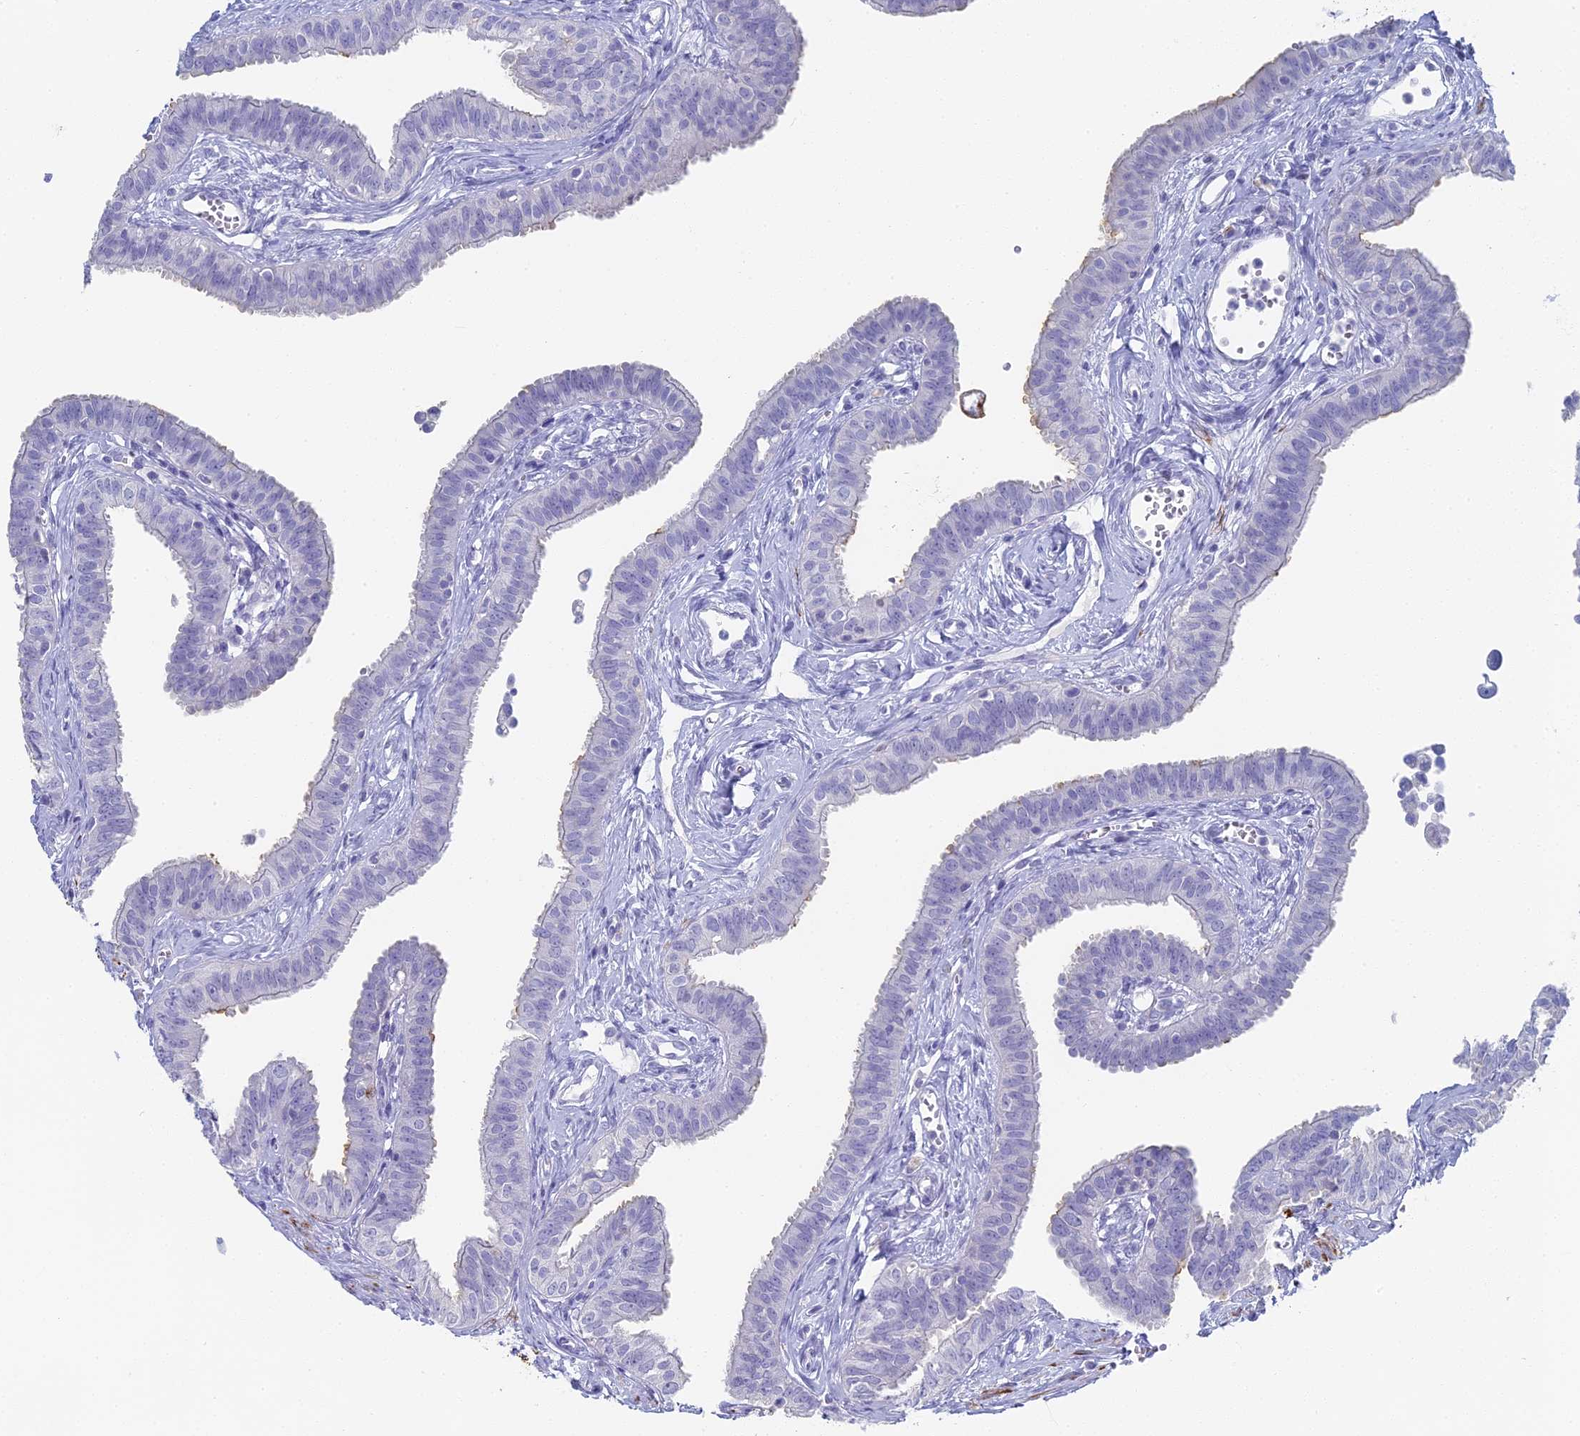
{"staining": {"intensity": "strong", "quantity": "<25%", "location": "cytoplasmic/membranous"}, "tissue": "fallopian tube", "cell_type": "Glandular cells", "image_type": "normal", "snomed": [{"axis": "morphology", "description": "Normal tissue, NOS"}, {"axis": "morphology", "description": "Carcinoma, NOS"}, {"axis": "topography", "description": "Fallopian tube"}, {"axis": "topography", "description": "Ovary"}], "caption": "A high-resolution image shows IHC staining of benign fallopian tube, which reveals strong cytoplasmic/membranous expression in approximately <25% of glandular cells. (Brightfield microscopy of DAB IHC at high magnification).", "gene": "ALPP", "patient": {"sex": "female", "age": 59}}